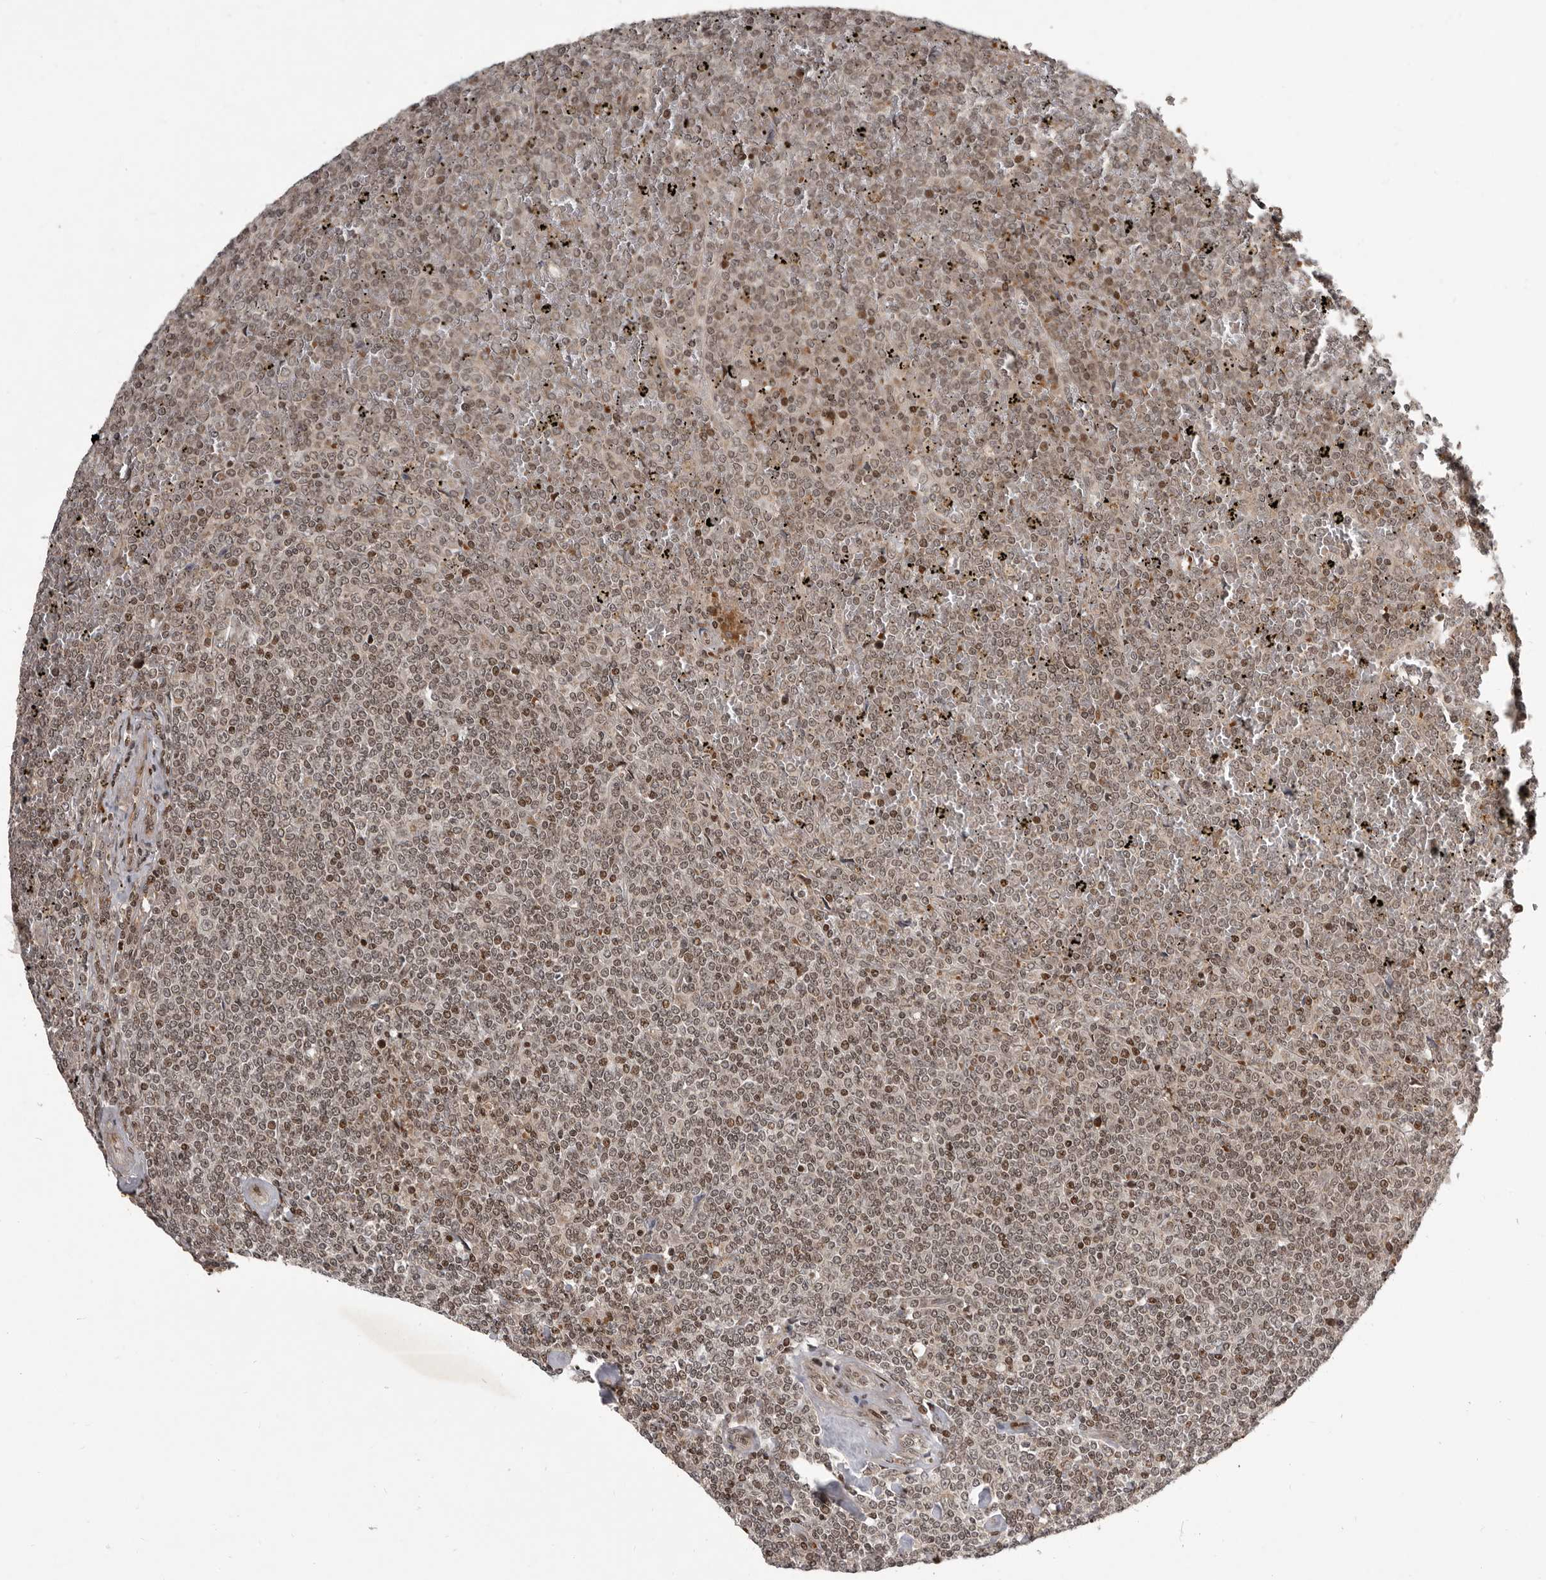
{"staining": {"intensity": "moderate", "quantity": ">75%", "location": "nuclear"}, "tissue": "lymphoma", "cell_type": "Tumor cells", "image_type": "cancer", "snomed": [{"axis": "morphology", "description": "Malignant lymphoma, non-Hodgkin's type, Low grade"}, {"axis": "topography", "description": "Spleen"}], "caption": "Immunohistochemical staining of human lymphoma reveals medium levels of moderate nuclear protein expression in approximately >75% of tumor cells. (Stains: DAB in brown, nuclei in blue, Microscopy: brightfield microscopy at high magnification).", "gene": "RABIF", "patient": {"sex": "female", "age": 19}}